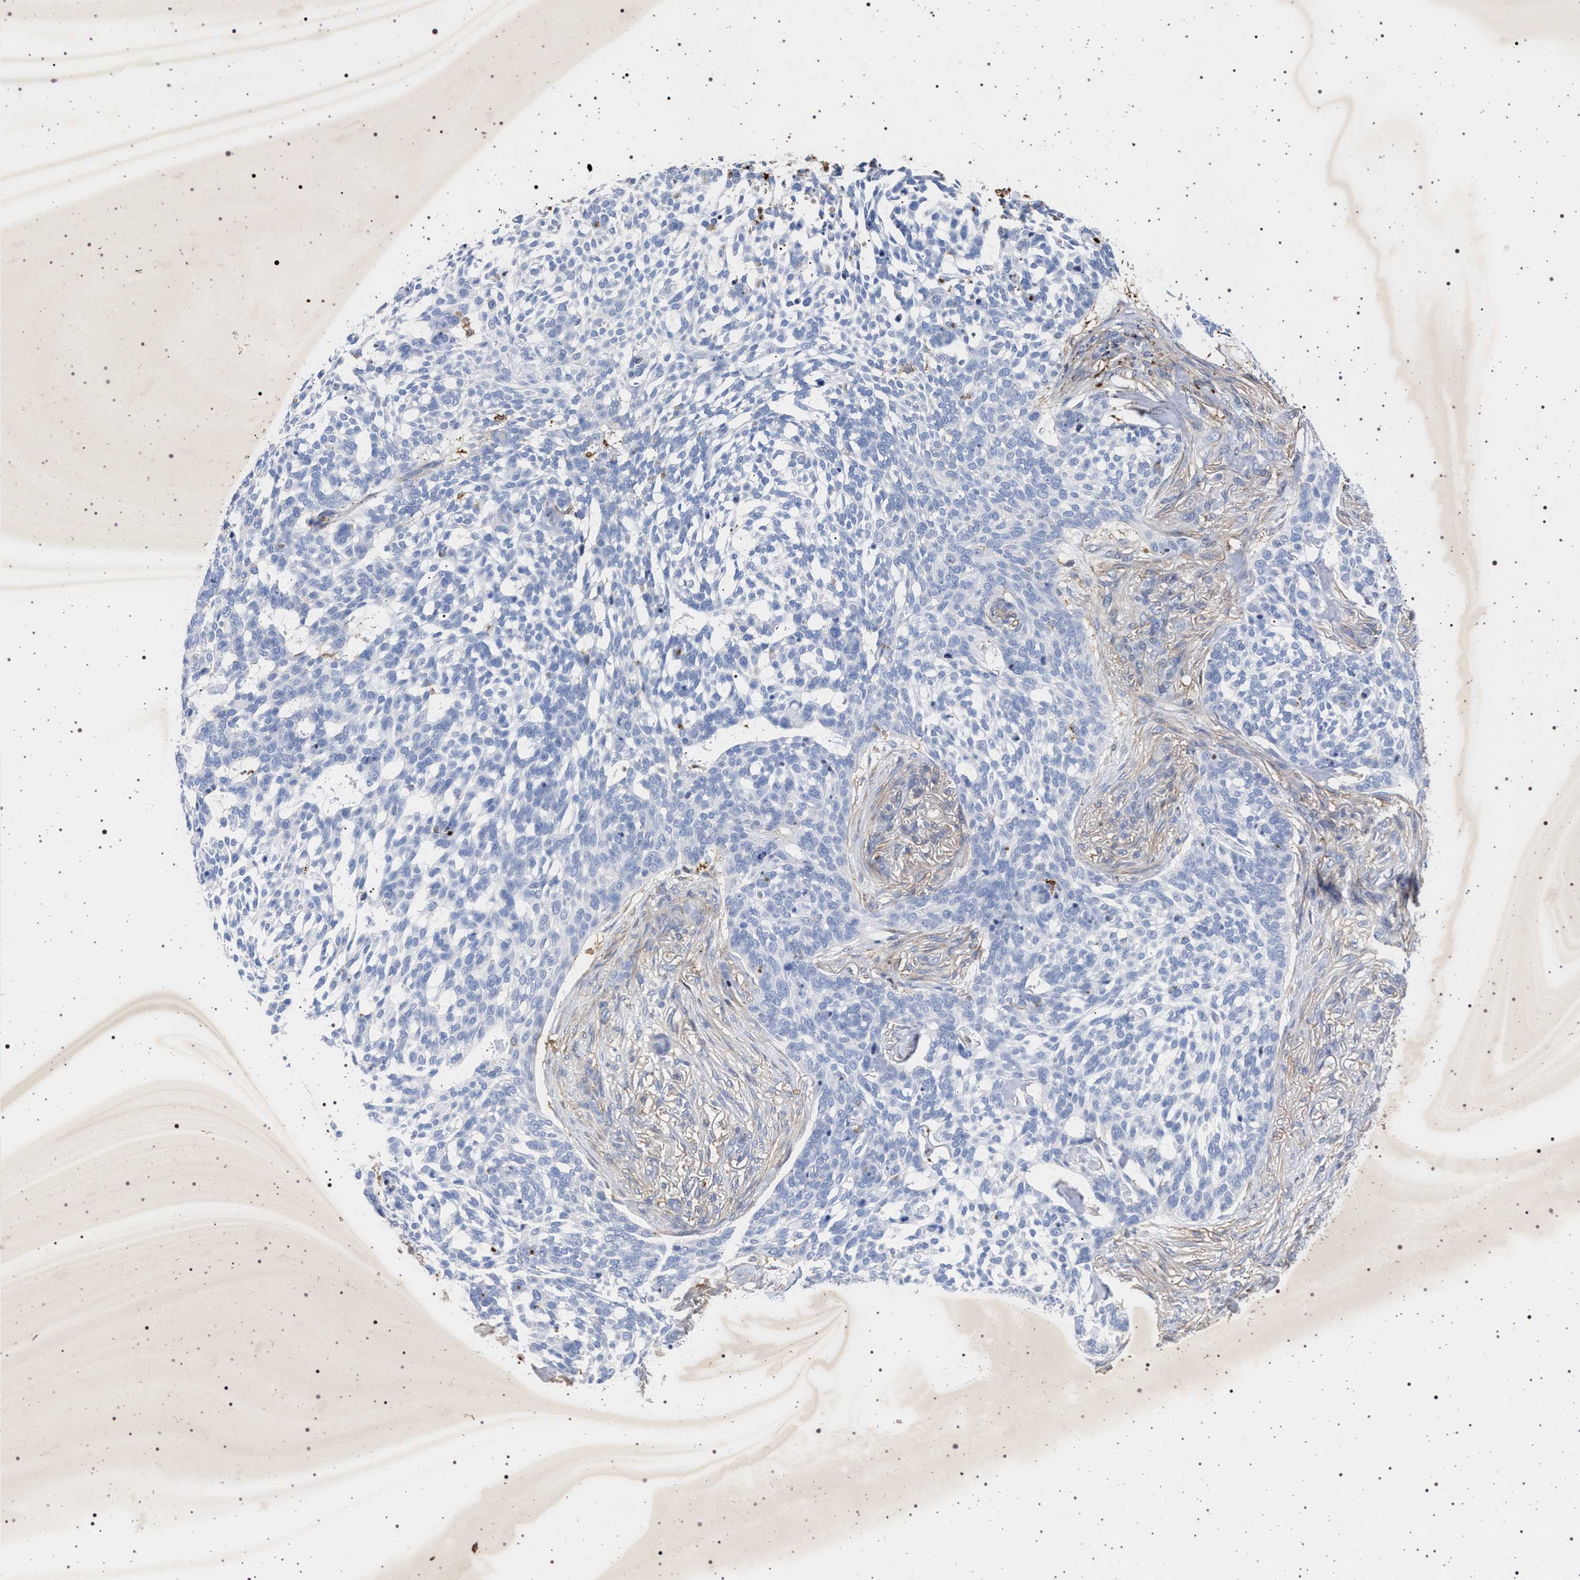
{"staining": {"intensity": "negative", "quantity": "none", "location": "none"}, "tissue": "skin cancer", "cell_type": "Tumor cells", "image_type": "cancer", "snomed": [{"axis": "morphology", "description": "Basal cell carcinoma"}, {"axis": "topography", "description": "Skin"}], "caption": "DAB immunohistochemical staining of human skin cancer exhibits no significant expression in tumor cells.", "gene": "PLG", "patient": {"sex": "female", "age": 64}}